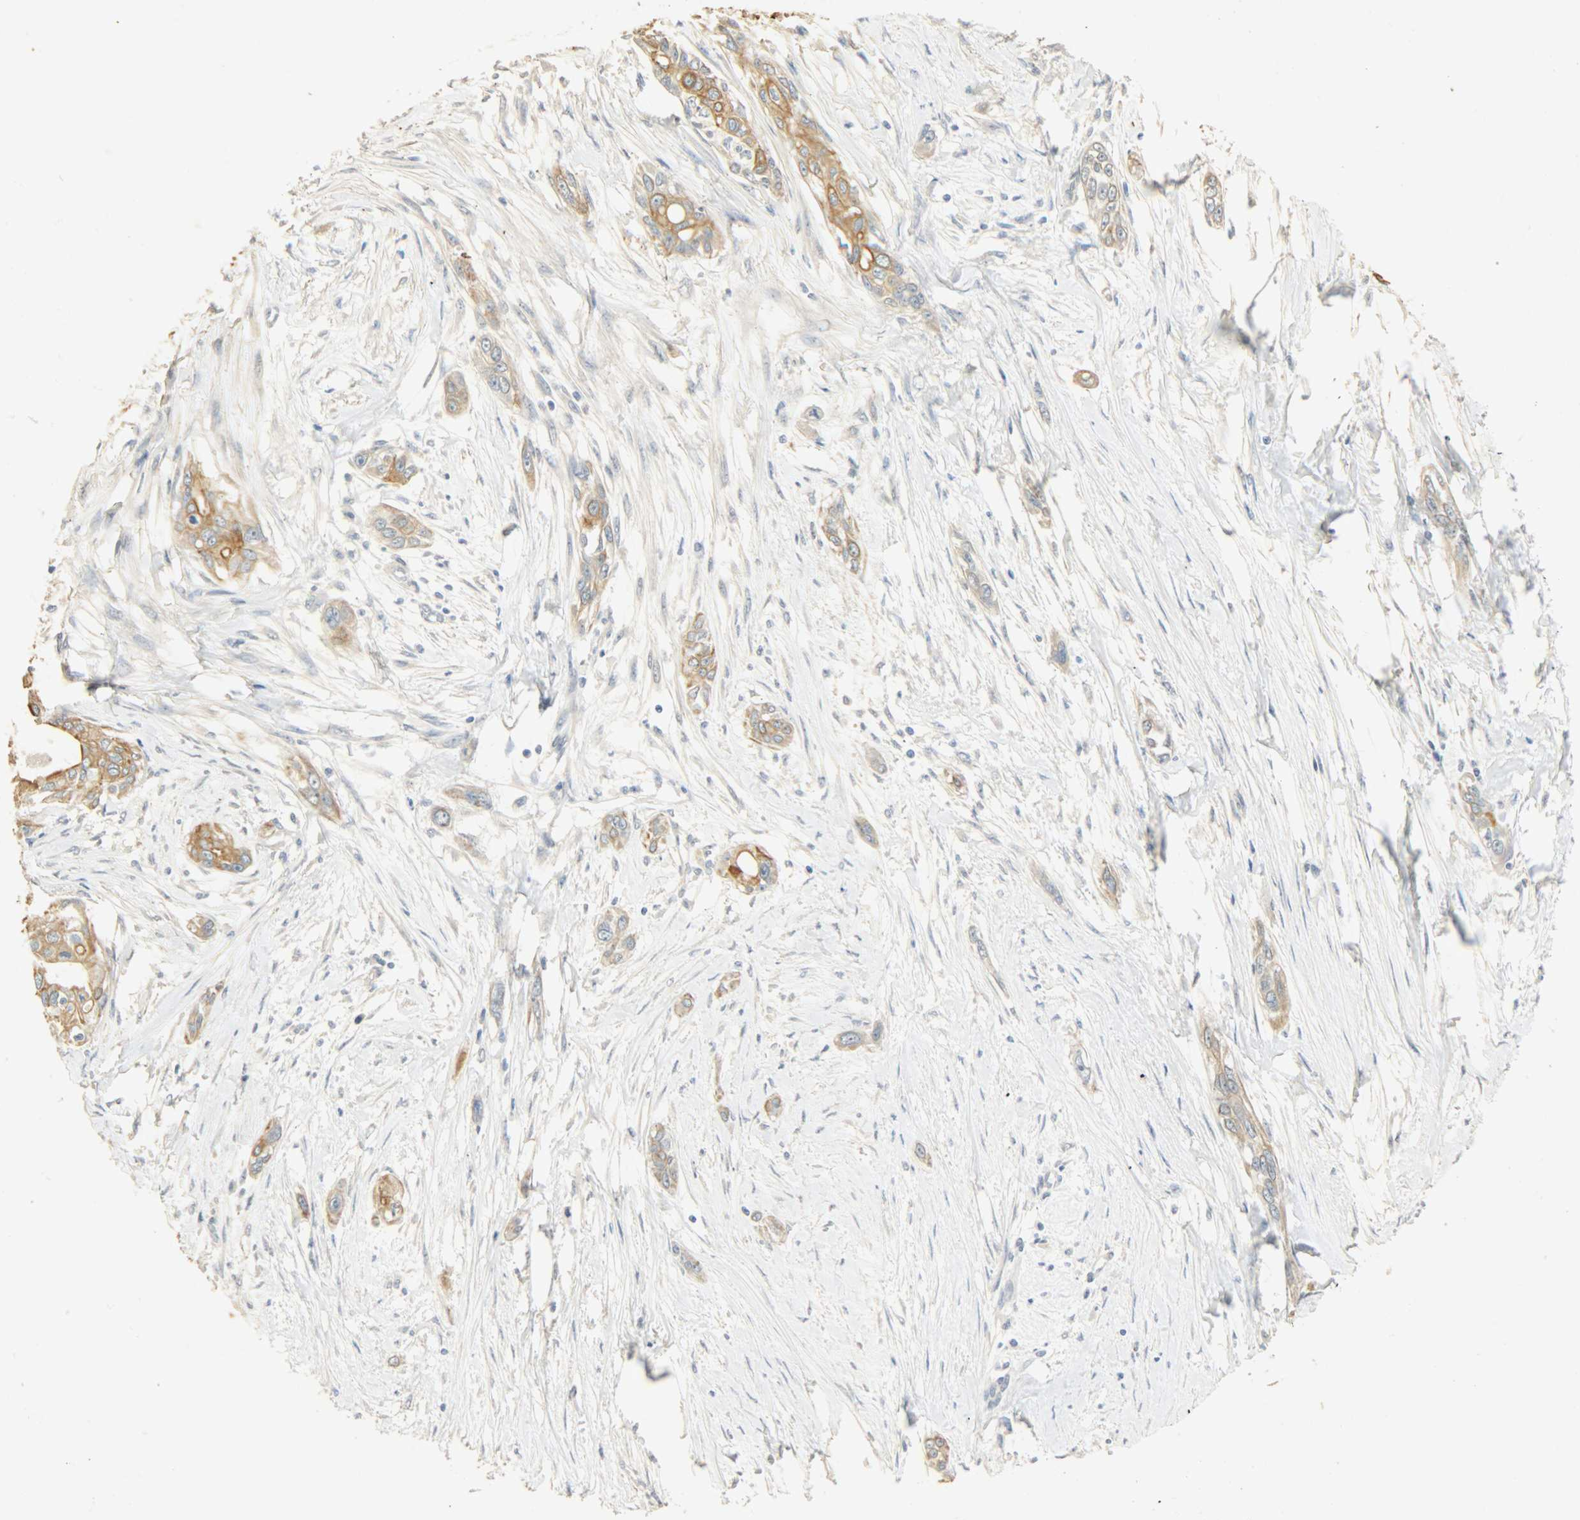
{"staining": {"intensity": "moderate", "quantity": ">75%", "location": "cytoplasmic/membranous"}, "tissue": "pancreatic cancer", "cell_type": "Tumor cells", "image_type": "cancer", "snomed": [{"axis": "morphology", "description": "Adenocarcinoma, NOS"}, {"axis": "topography", "description": "Pancreas"}], "caption": "Human pancreatic cancer (adenocarcinoma) stained with a brown dye displays moderate cytoplasmic/membranous positive positivity in about >75% of tumor cells.", "gene": "USP13", "patient": {"sex": "female", "age": 60}}